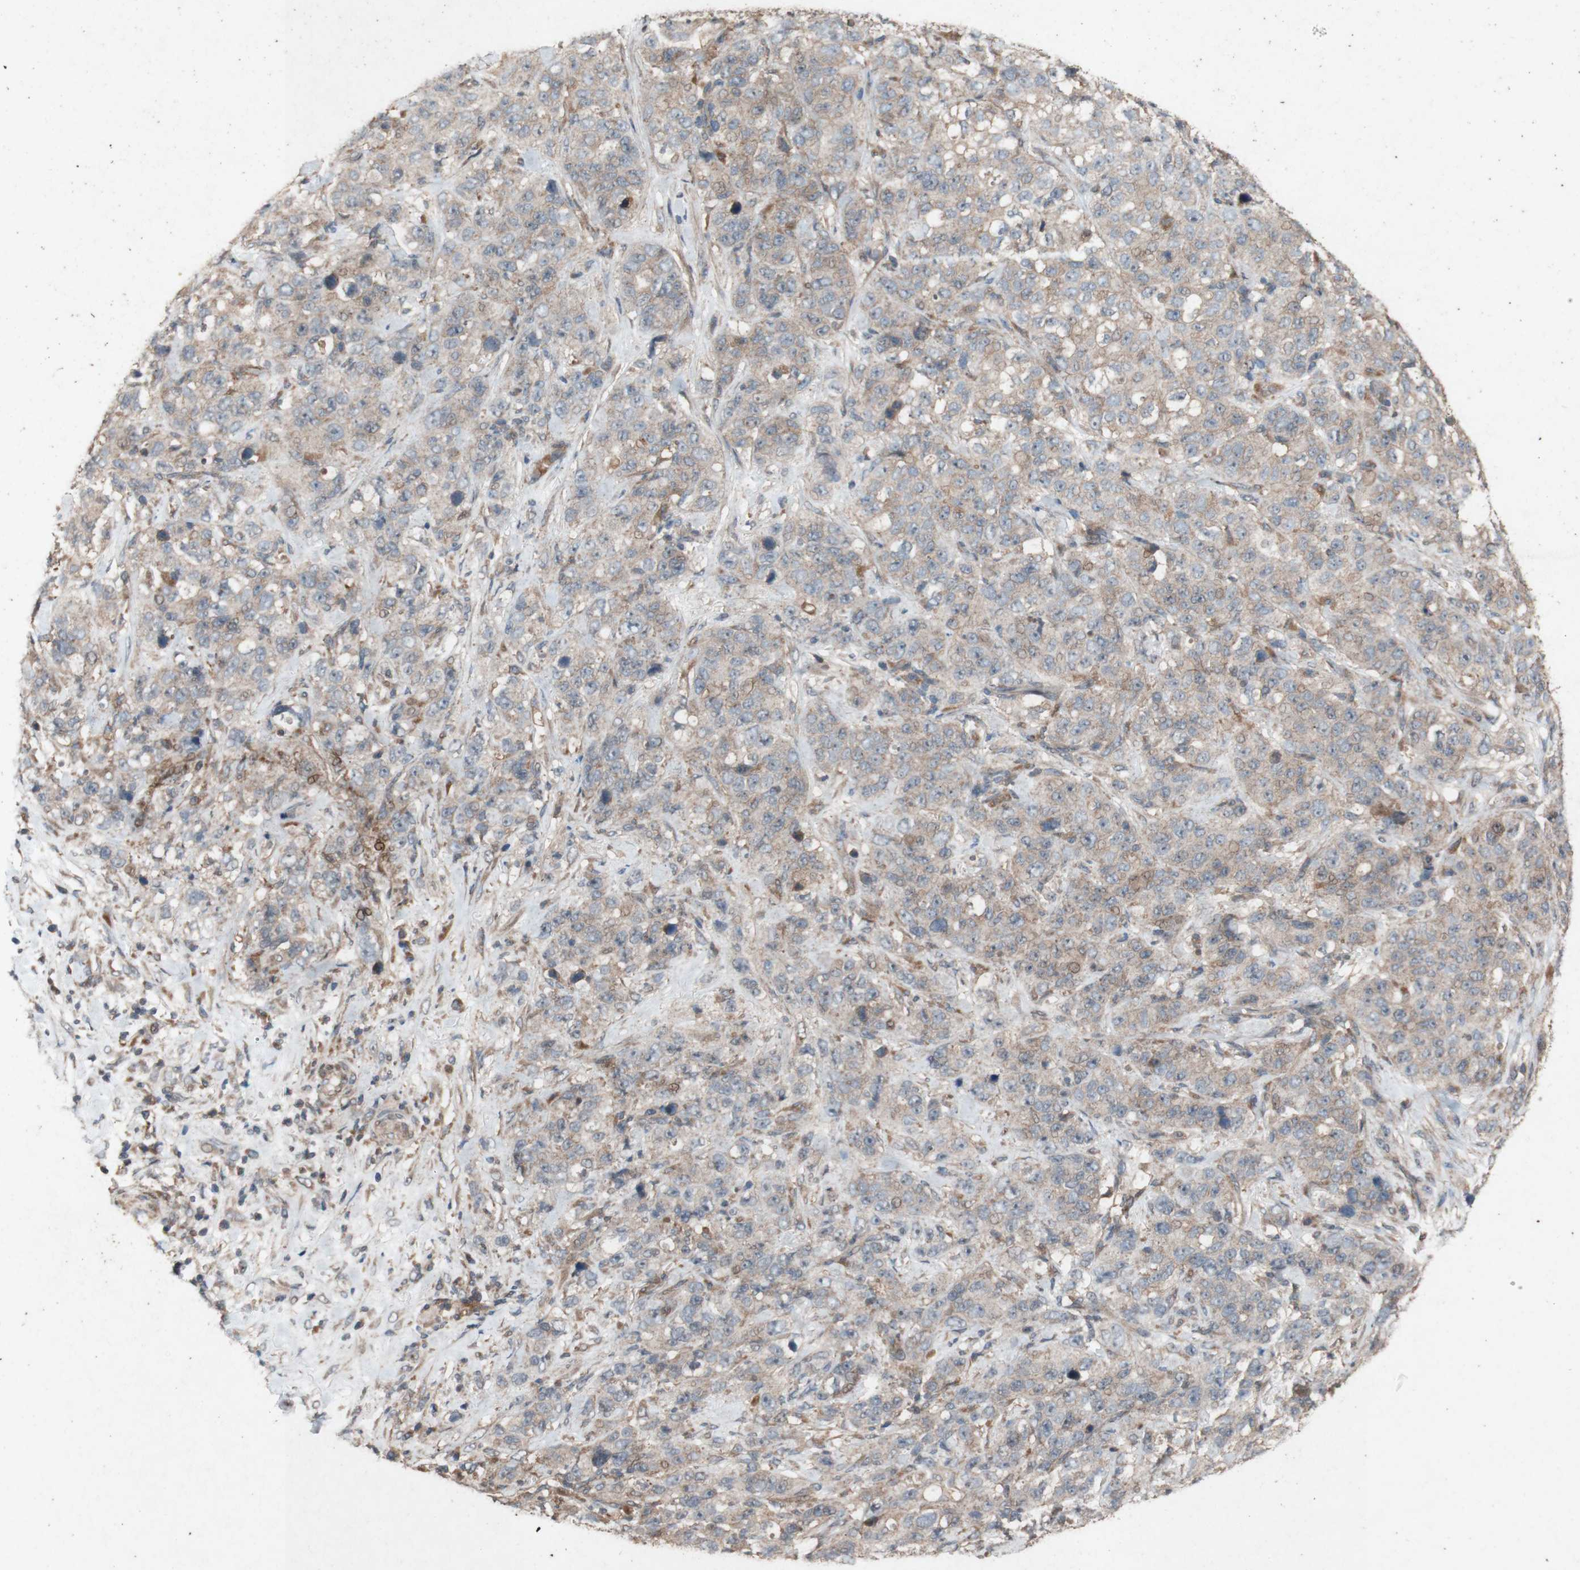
{"staining": {"intensity": "weak", "quantity": "25%-75%", "location": "cytoplasmic/membranous"}, "tissue": "stomach cancer", "cell_type": "Tumor cells", "image_type": "cancer", "snomed": [{"axis": "morphology", "description": "Adenocarcinoma, NOS"}, {"axis": "topography", "description": "Stomach"}], "caption": "Protein expression analysis of adenocarcinoma (stomach) shows weak cytoplasmic/membranous expression in approximately 25%-75% of tumor cells. The staining is performed using DAB brown chromogen to label protein expression. The nuclei are counter-stained blue using hematoxylin.", "gene": "ATP6V1F", "patient": {"sex": "male", "age": 48}}